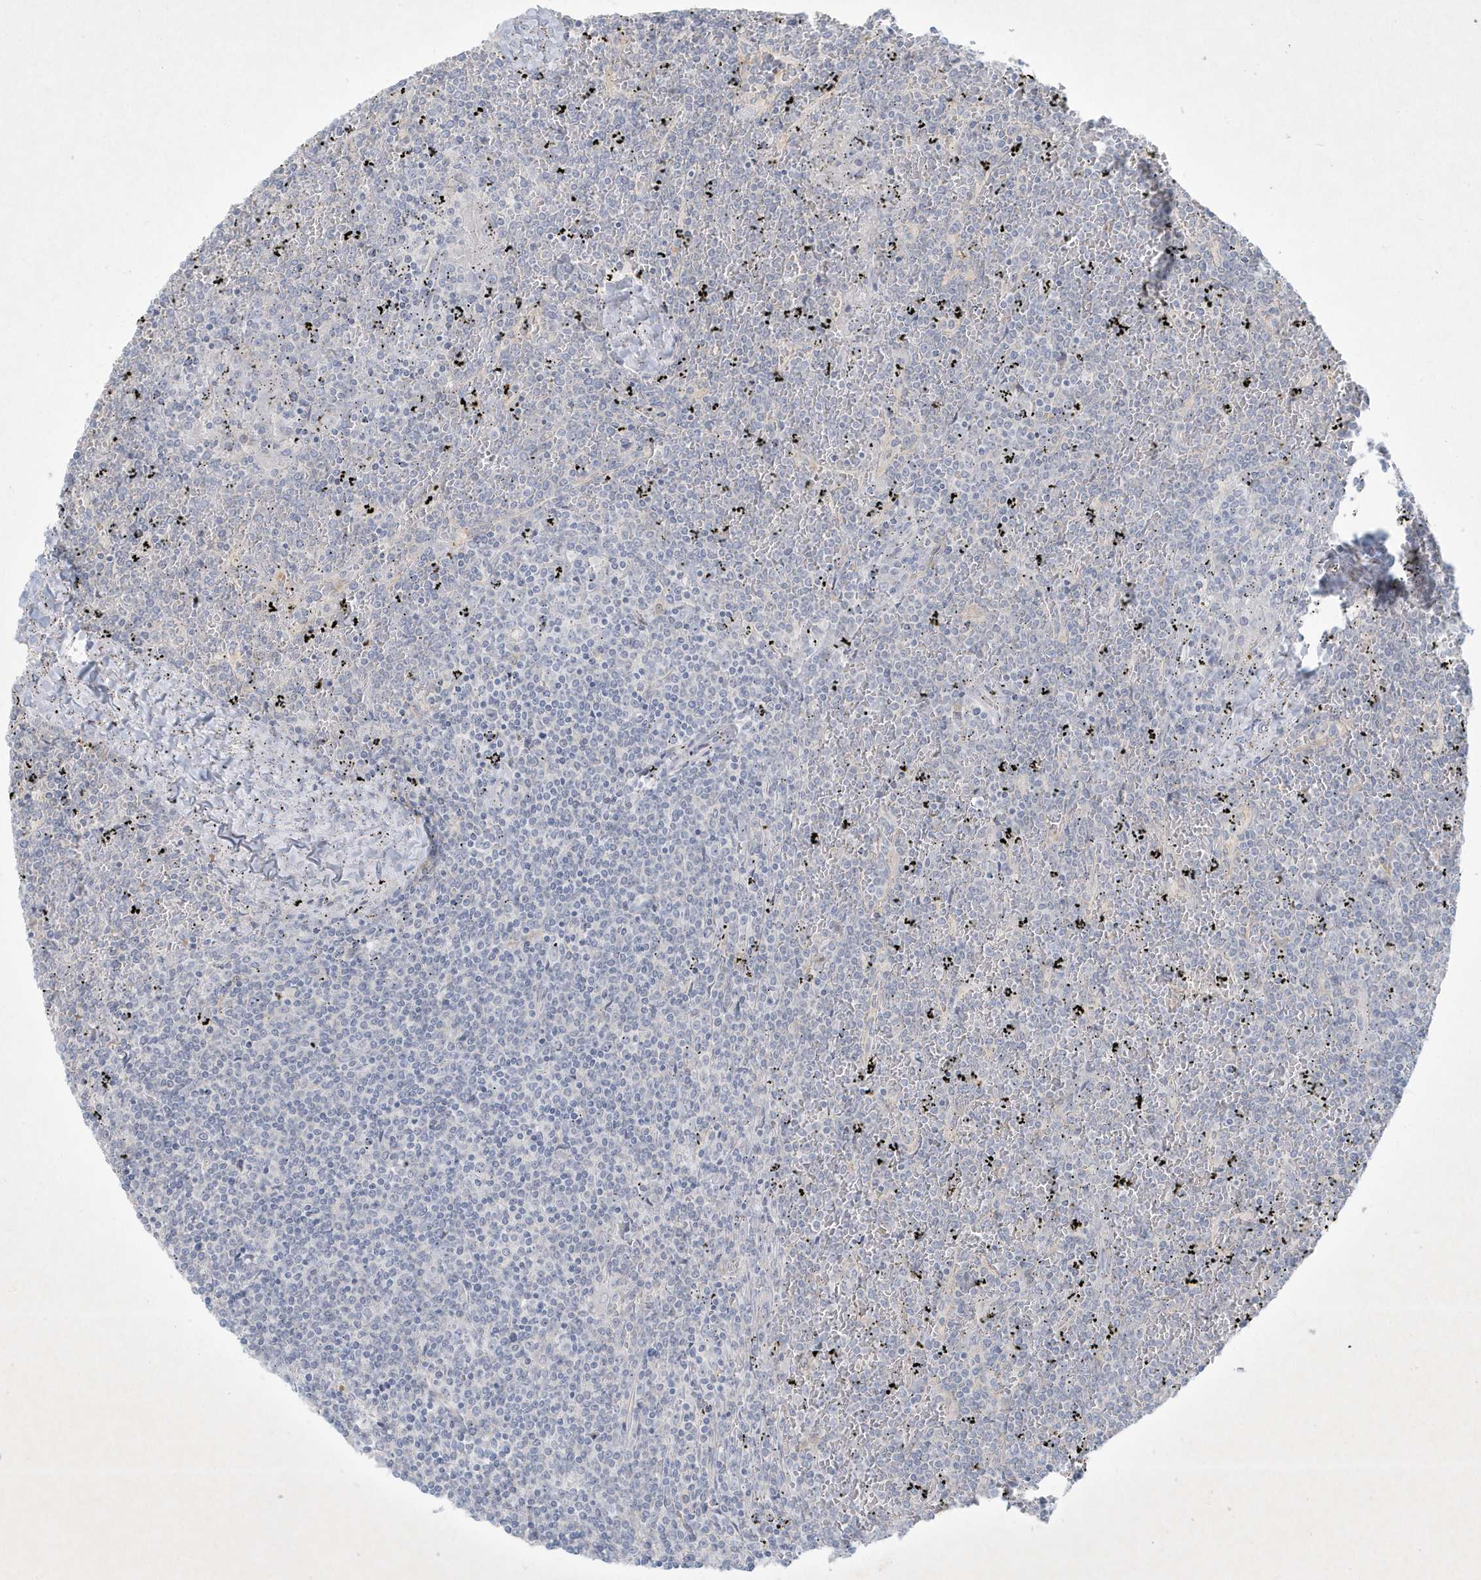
{"staining": {"intensity": "negative", "quantity": "none", "location": "none"}, "tissue": "lymphoma", "cell_type": "Tumor cells", "image_type": "cancer", "snomed": [{"axis": "morphology", "description": "Malignant lymphoma, non-Hodgkin's type, Low grade"}, {"axis": "topography", "description": "Spleen"}], "caption": "This is an immunohistochemistry (IHC) photomicrograph of lymphoma. There is no positivity in tumor cells.", "gene": "CCDC24", "patient": {"sex": "female", "age": 19}}